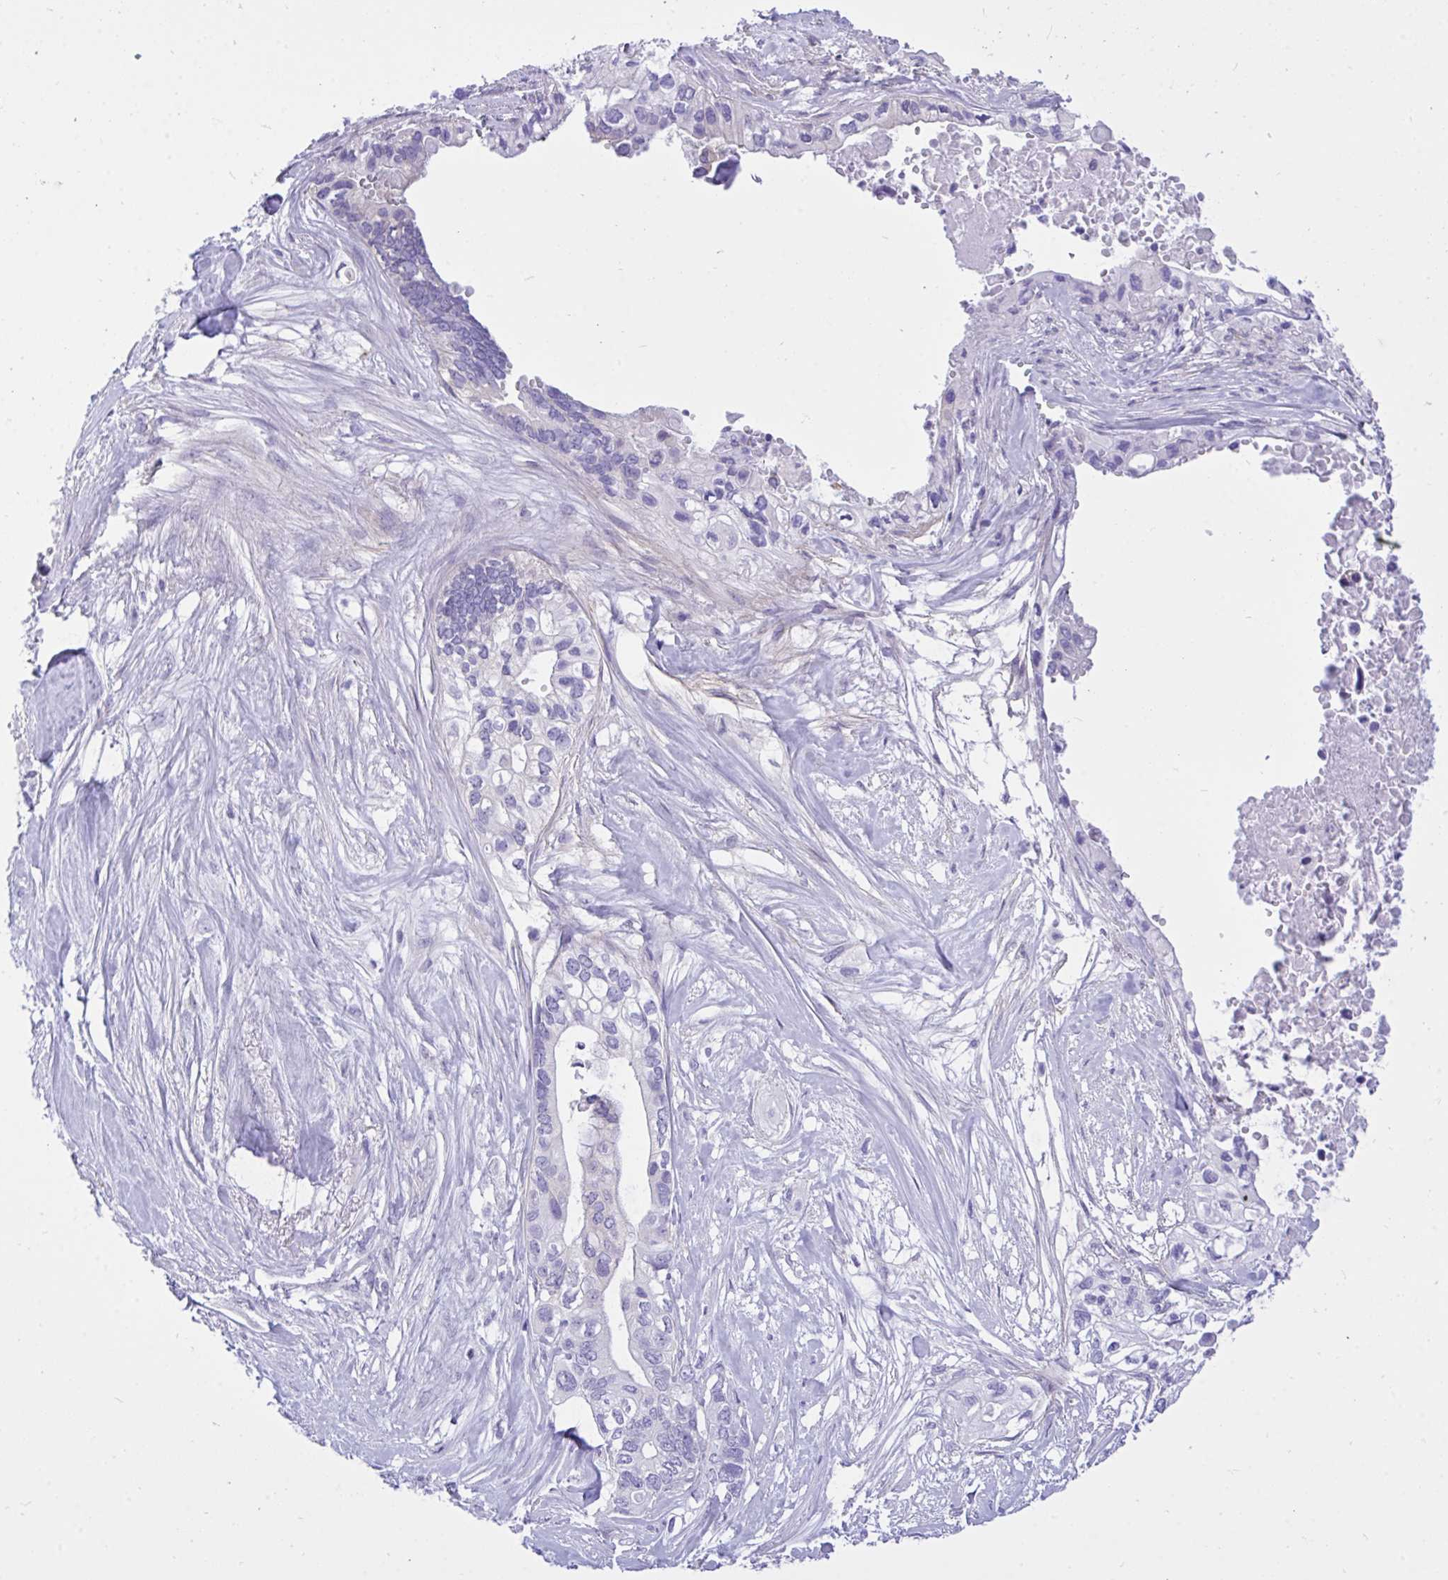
{"staining": {"intensity": "negative", "quantity": "none", "location": "none"}, "tissue": "pancreatic cancer", "cell_type": "Tumor cells", "image_type": "cancer", "snomed": [{"axis": "morphology", "description": "Adenocarcinoma, NOS"}, {"axis": "topography", "description": "Pancreas"}], "caption": "IHC of human pancreatic adenocarcinoma shows no staining in tumor cells.", "gene": "TLN2", "patient": {"sex": "female", "age": 63}}